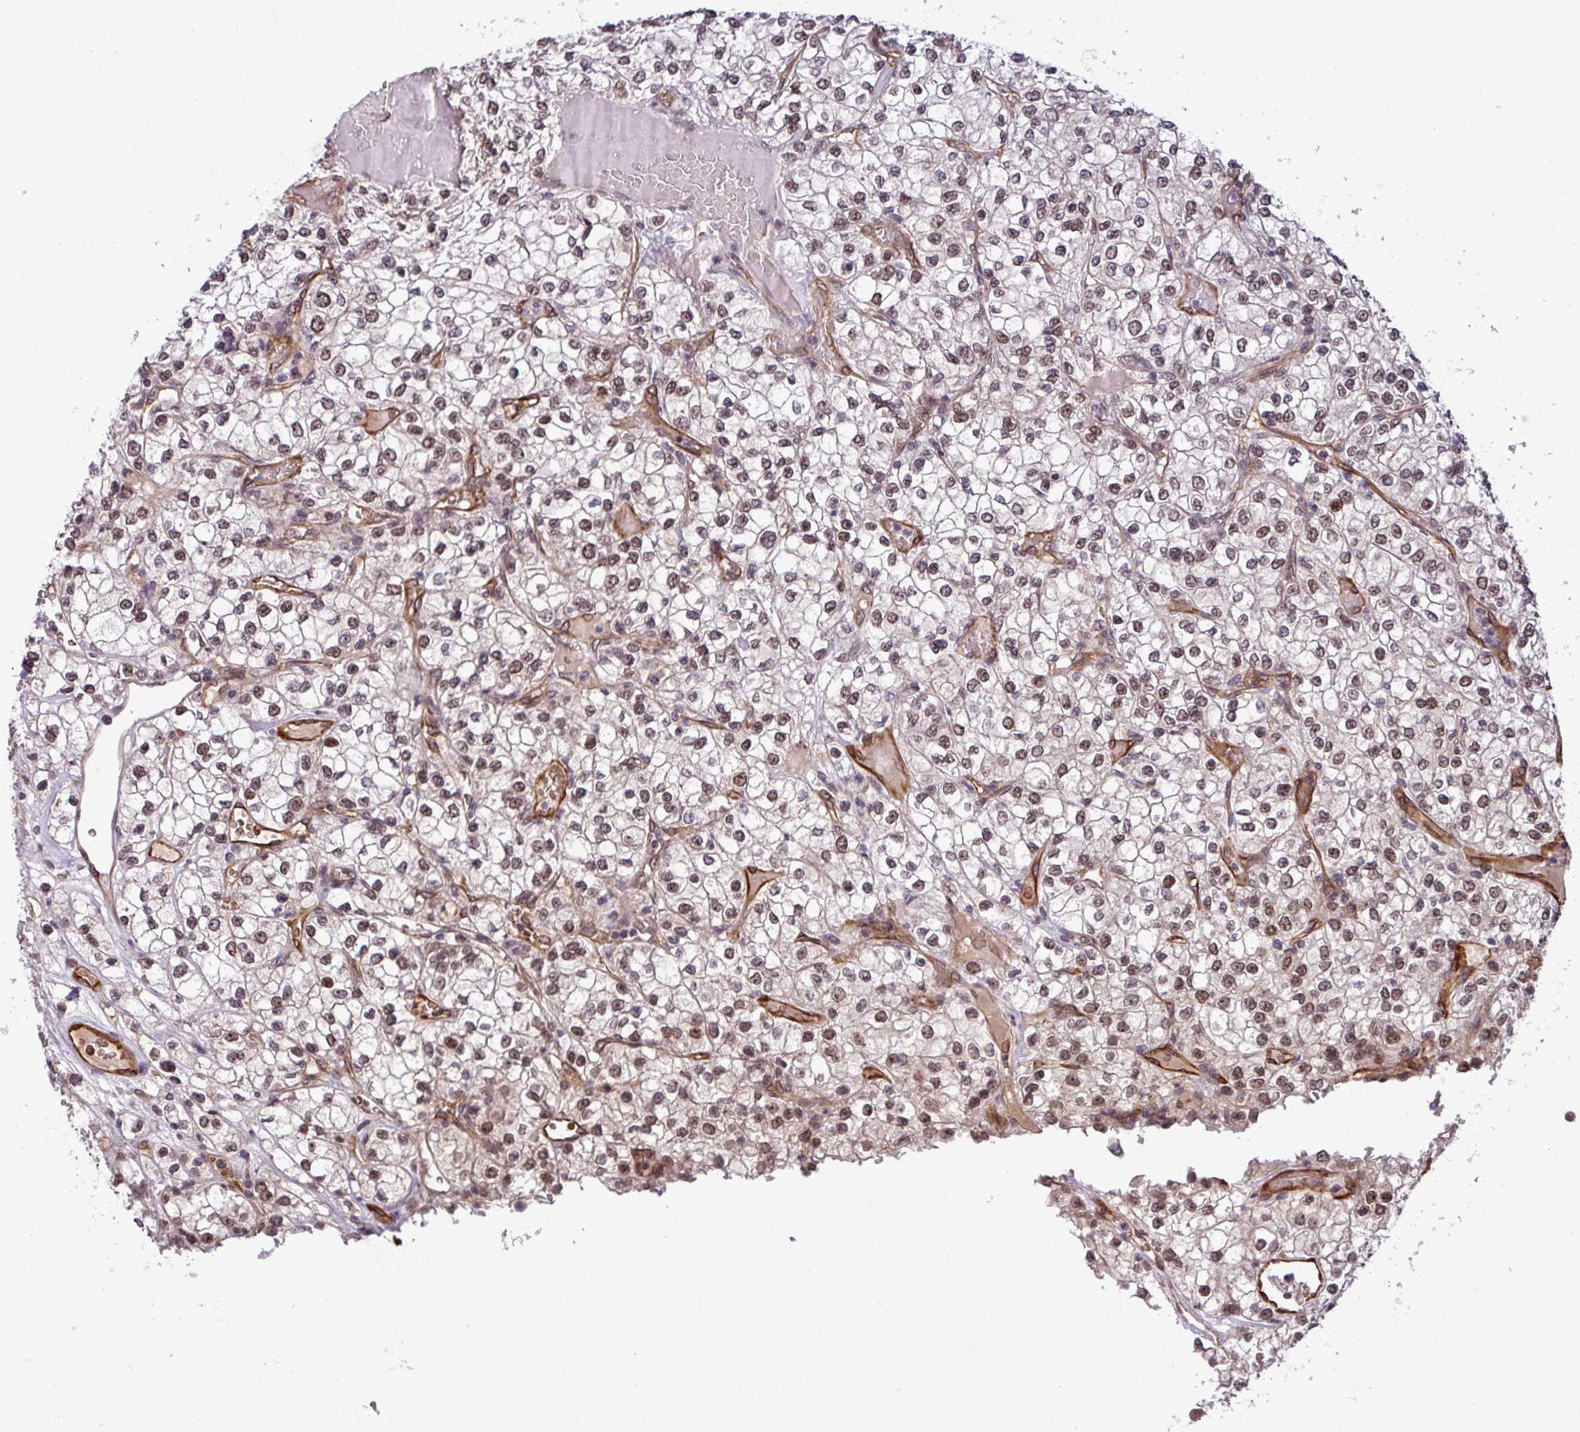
{"staining": {"intensity": "weak", "quantity": "25%-75%", "location": "nuclear"}, "tissue": "renal cancer", "cell_type": "Tumor cells", "image_type": "cancer", "snomed": [{"axis": "morphology", "description": "Adenocarcinoma, NOS"}, {"axis": "topography", "description": "Kidney"}], "caption": "Renal cancer stained for a protein (brown) exhibits weak nuclear positive staining in approximately 25%-75% of tumor cells.", "gene": "C7orf50", "patient": {"sex": "male", "age": 80}}